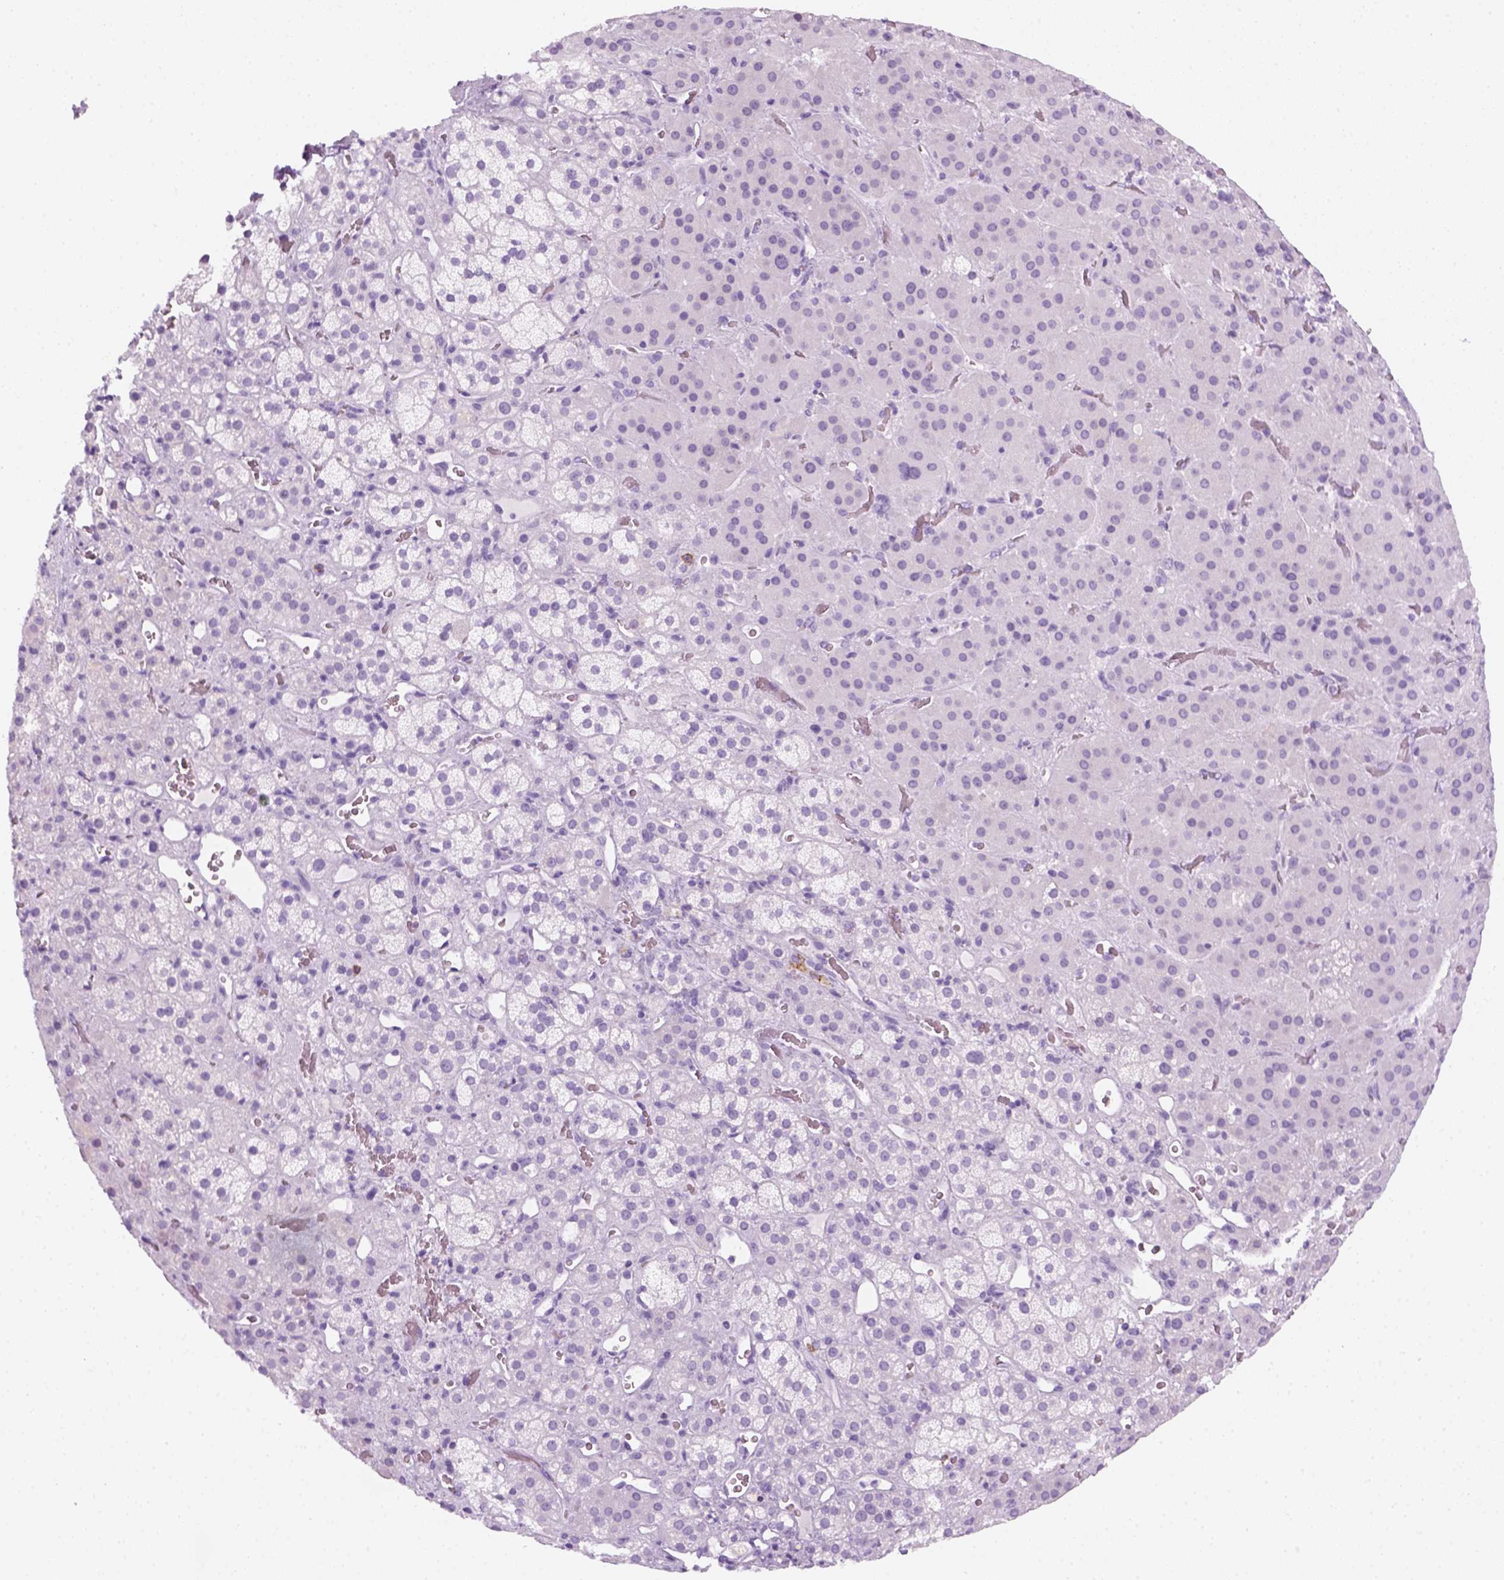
{"staining": {"intensity": "negative", "quantity": "none", "location": "none"}, "tissue": "adrenal gland", "cell_type": "Glandular cells", "image_type": "normal", "snomed": [{"axis": "morphology", "description": "Normal tissue, NOS"}, {"axis": "topography", "description": "Adrenal gland"}], "caption": "Glandular cells are negative for protein expression in normal human adrenal gland. Nuclei are stained in blue.", "gene": "AQP3", "patient": {"sex": "male", "age": 57}}